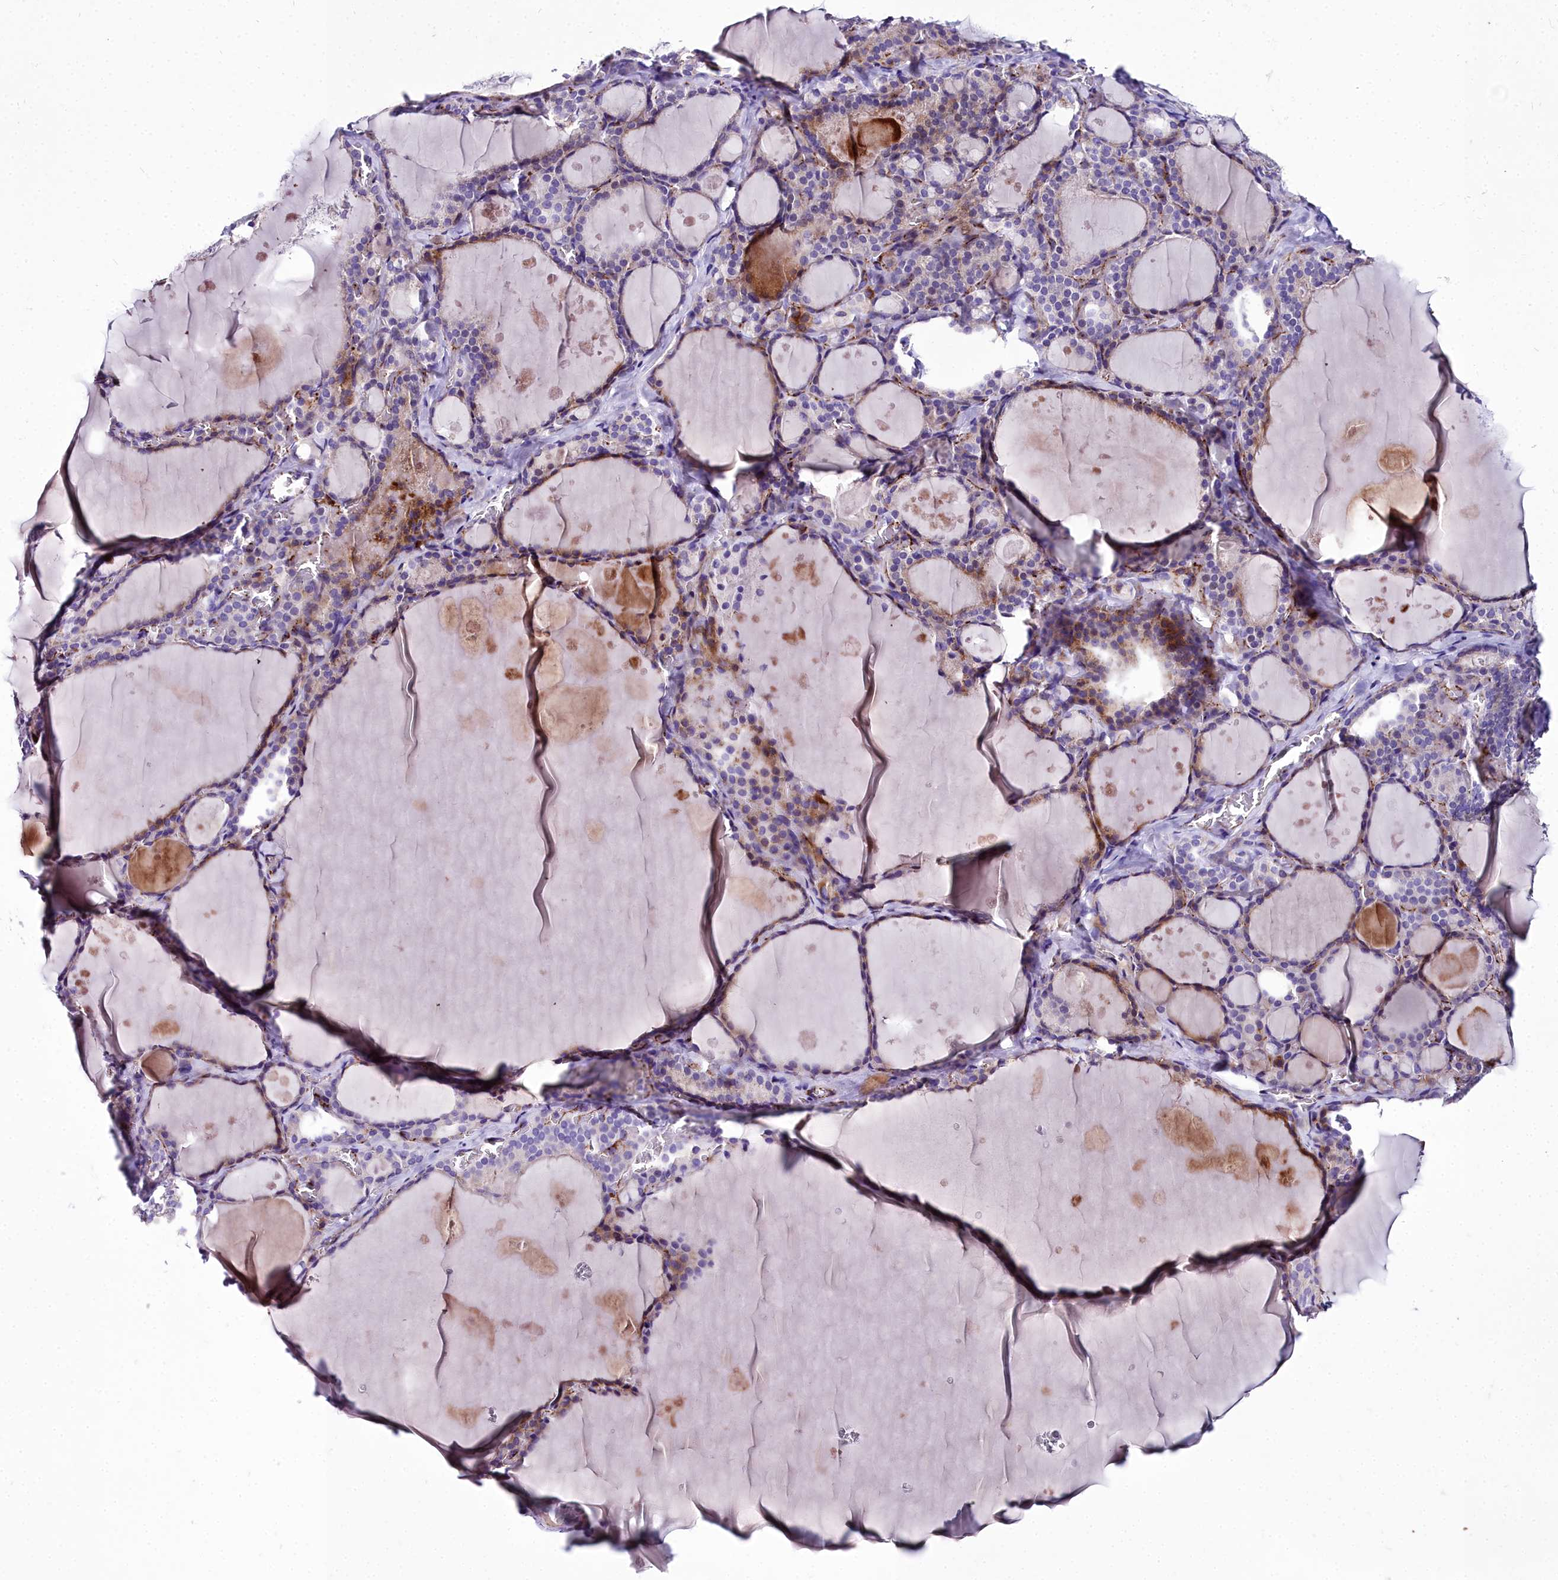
{"staining": {"intensity": "weak", "quantity": "<25%", "location": "cytoplasmic/membranous"}, "tissue": "thyroid gland", "cell_type": "Glandular cells", "image_type": "normal", "snomed": [{"axis": "morphology", "description": "Normal tissue, NOS"}, {"axis": "topography", "description": "Thyroid gland"}], "caption": "This is a image of immunohistochemistry (IHC) staining of unremarkable thyroid gland, which shows no staining in glandular cells.", "gene": "MS4A18", "patient": {"sex": "male", "age": 56}}